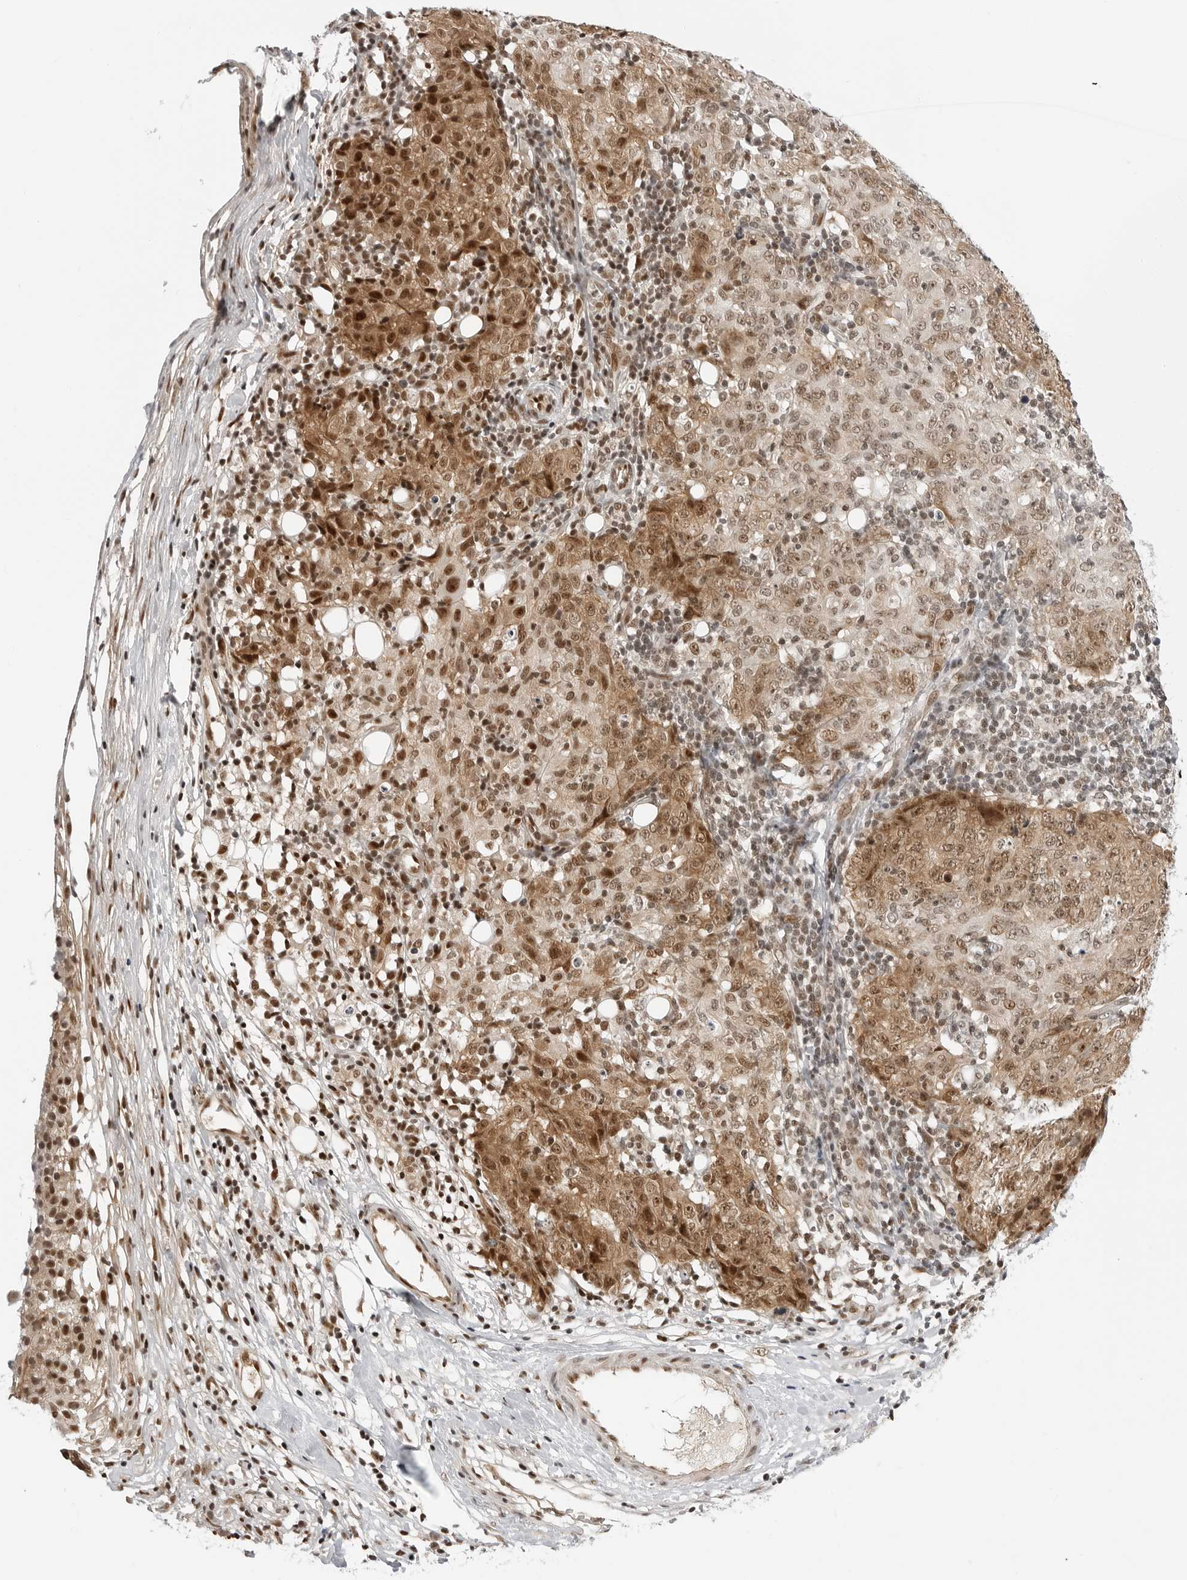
{"staining": {"intensity": "strong", "quantity": "<25%", "location": "cytoplasmic/membranous,nuclear"}, "tissue": "ovarian cancer", "cell_type": "Tumor cells", "image_type": "cancer", "snomed": [{"axis": "morphology", "description": "Carcinoma, endometroid"}, {"axis": "topography", "description": "Ovary"}], "caption": "Immunohistochemical staining of human endometroid carcinoma (ovarian) shows strong cytoplasmic/membranous and nuclear protein expression in approximately <25% of tumor cells.", "gene": "C8orf33", "patient": {"sex": "female", "age": 42}}